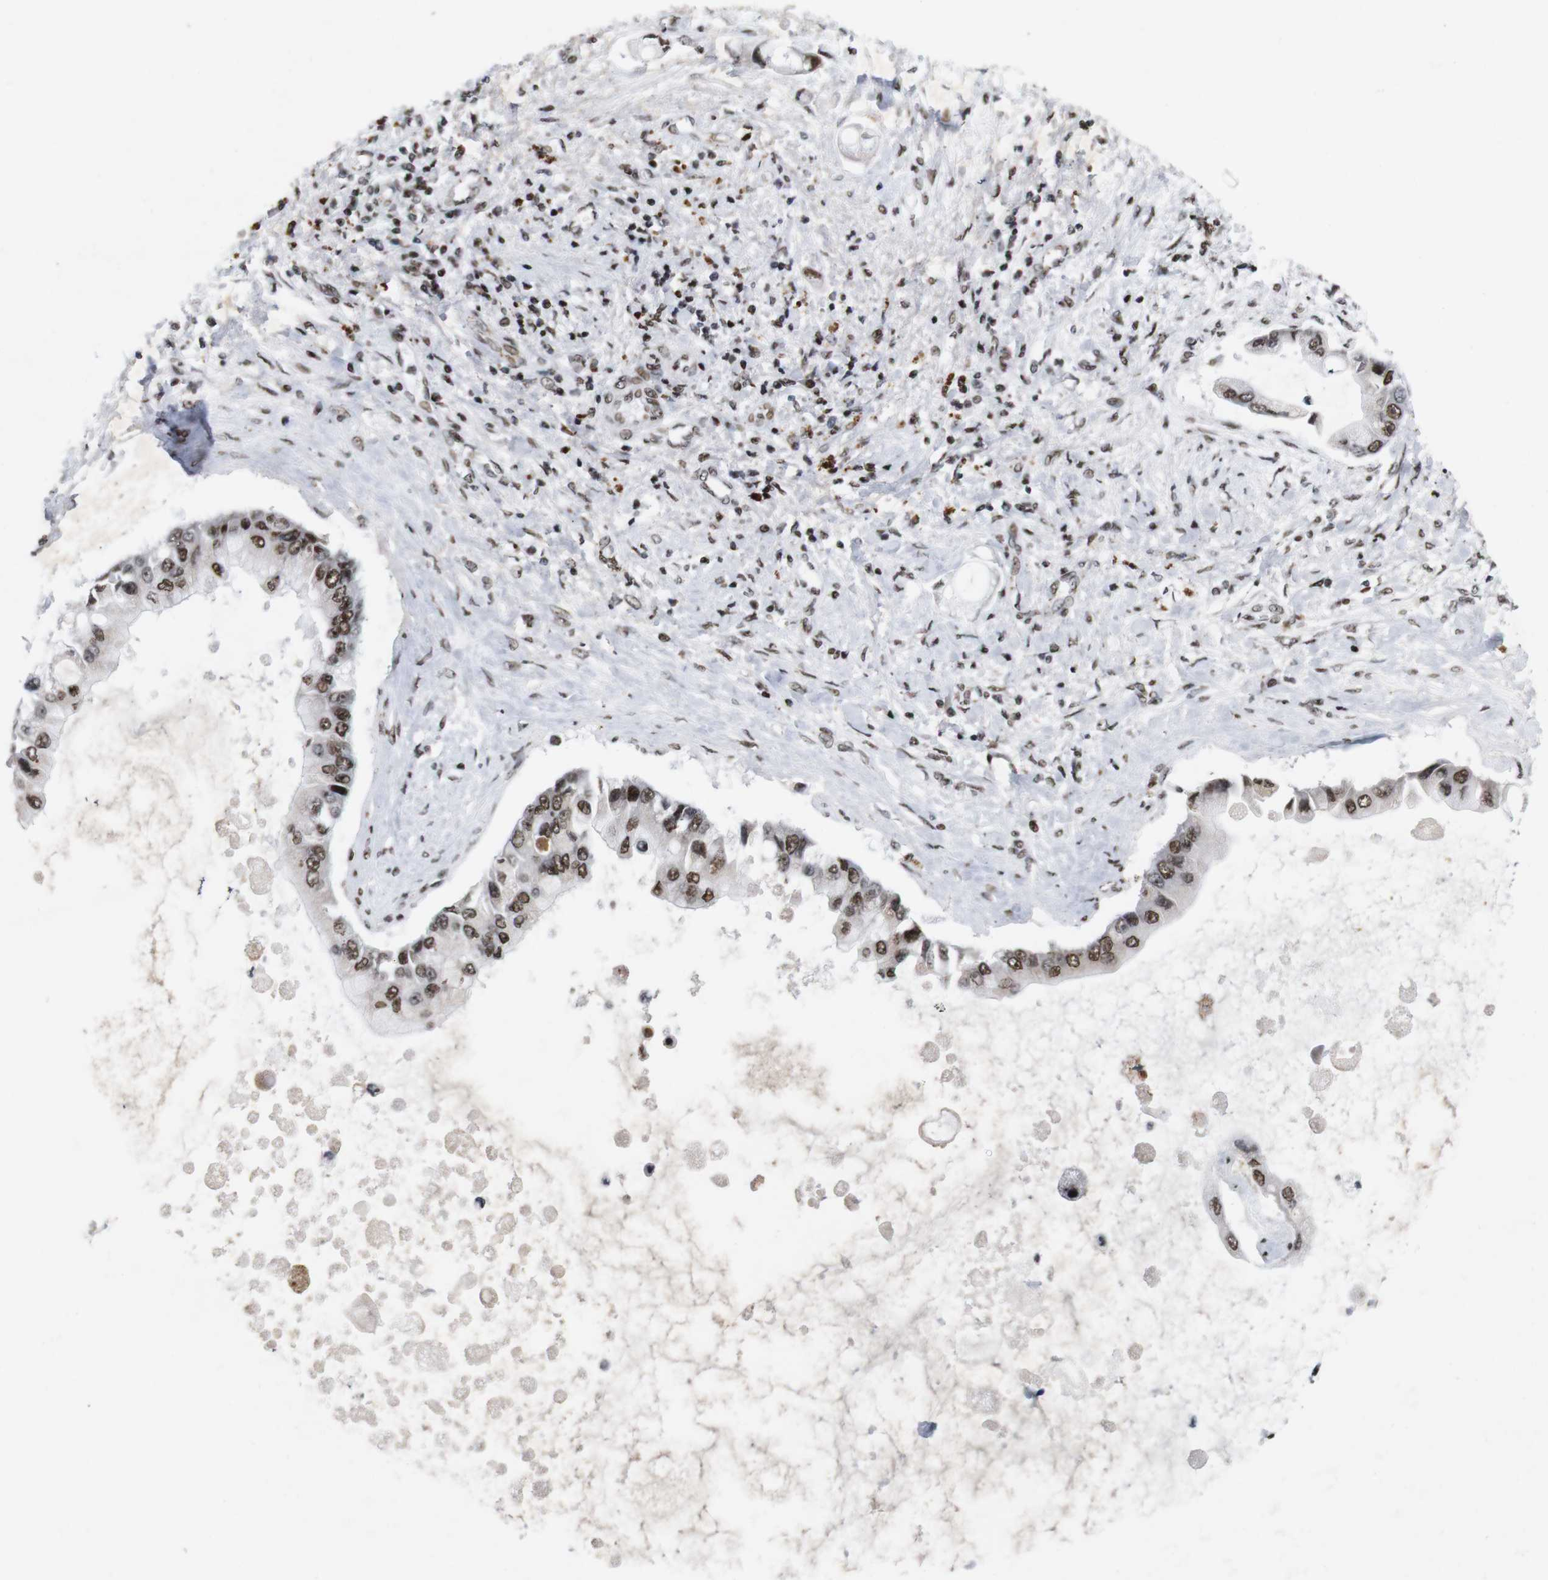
{"staining": {"intensity": "moderate", "quantity": ">75%", "location": "nuclear"}, "tissue": "liver cancer", "cell_type": "Tumor cells", "image_type": "cancer", "snomed": [{"axis": "morphology", "description": "Cholangiocarcinoma"}, {"axis": "topography", "description": "Liver"}], "caption": "Immunohistochemistry (IHC) of human cholangiocarcinoma (liver) demonstrates medium levels of moderate nuclear staining in approximately >75% of tumor cells.", "gene": "MAGEH1", "patient": {"sex": "male", "age": 50}}